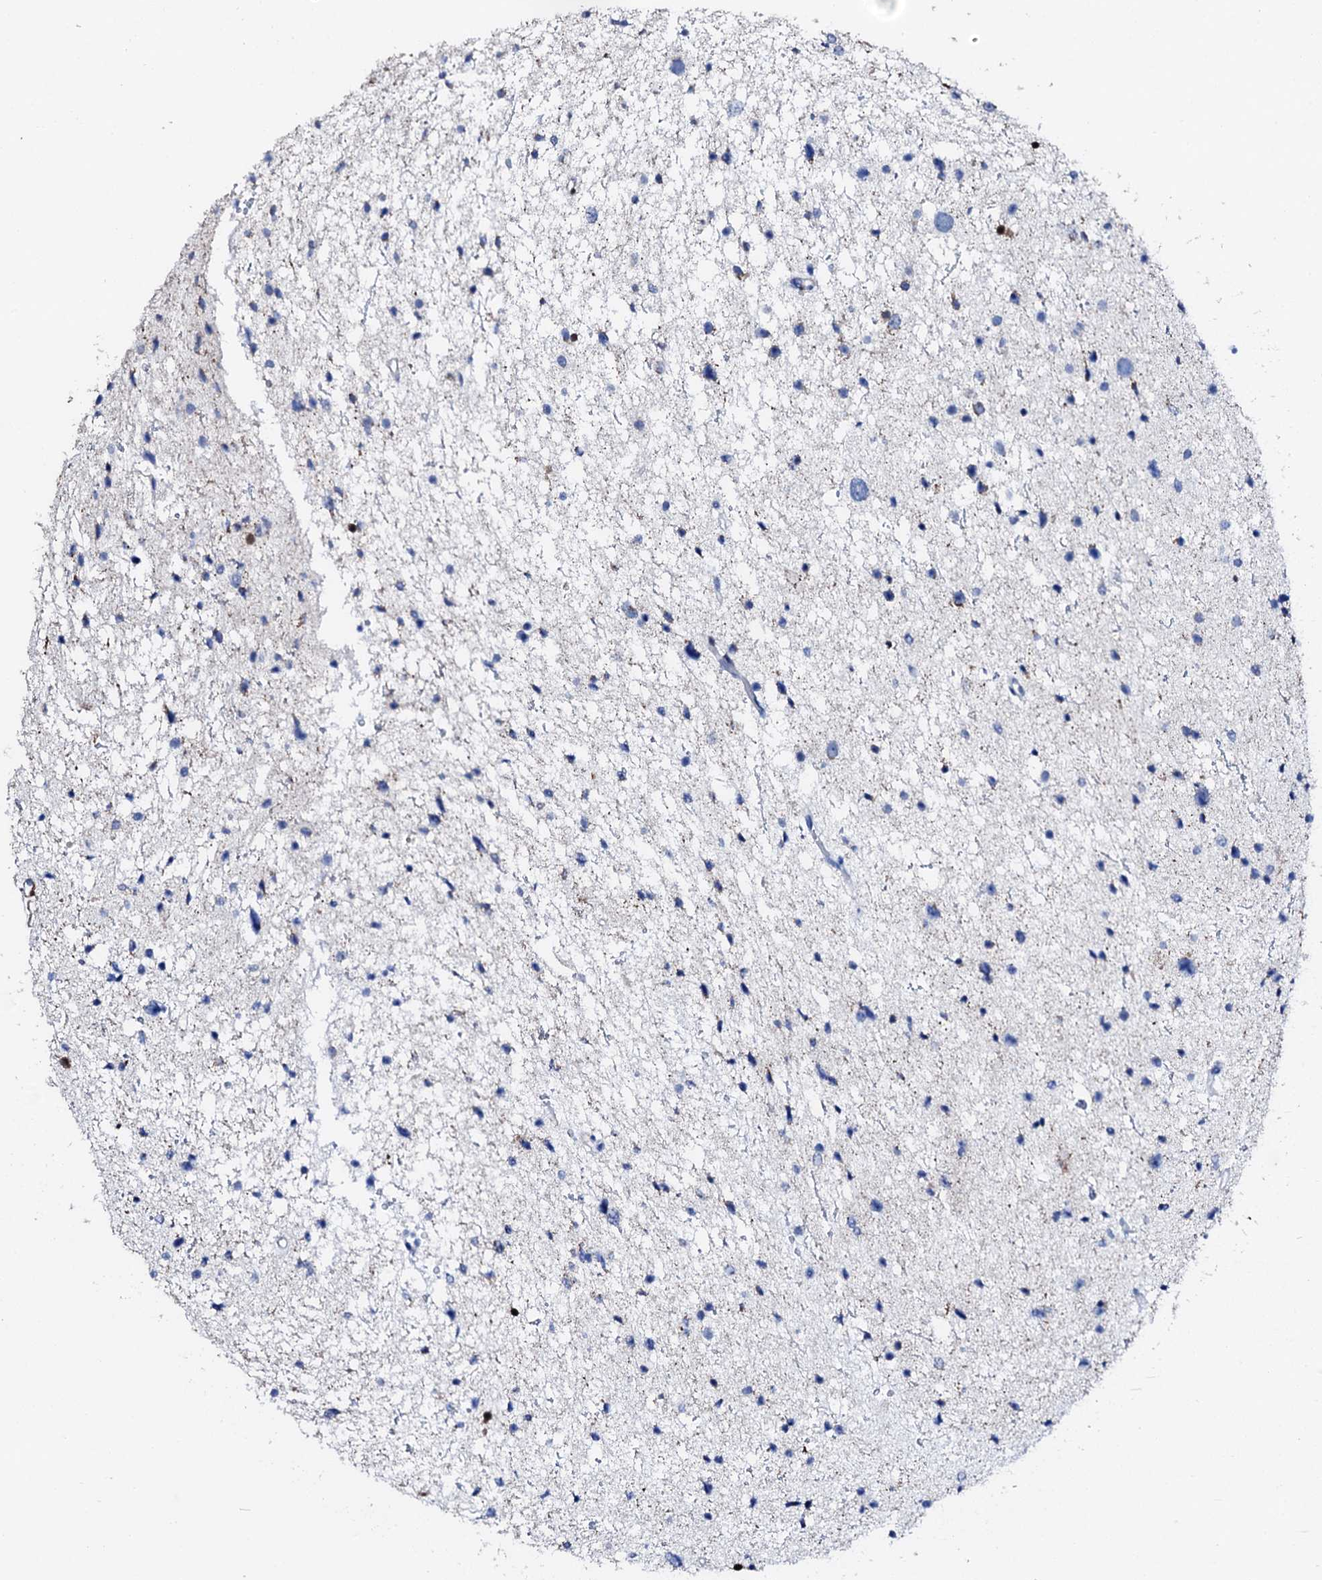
{"staining": {"intensity": "negative", "quantity": "none", "location": "none"}, "tissue": "glioma", "cell_type": "Tumor cells", "image_type": "cancer", "snomed": [{"axis": "morphology", "description": "Glioma, malignant, Low grade"}, {"axis": "topography", "description": "Brain"}], "caption": "Image shows no protein staining in tumor cells of malignant glioma (low-grade) tissue.", "gene": "NRIP2", "patient": {"sex": "female", "age": 37}}